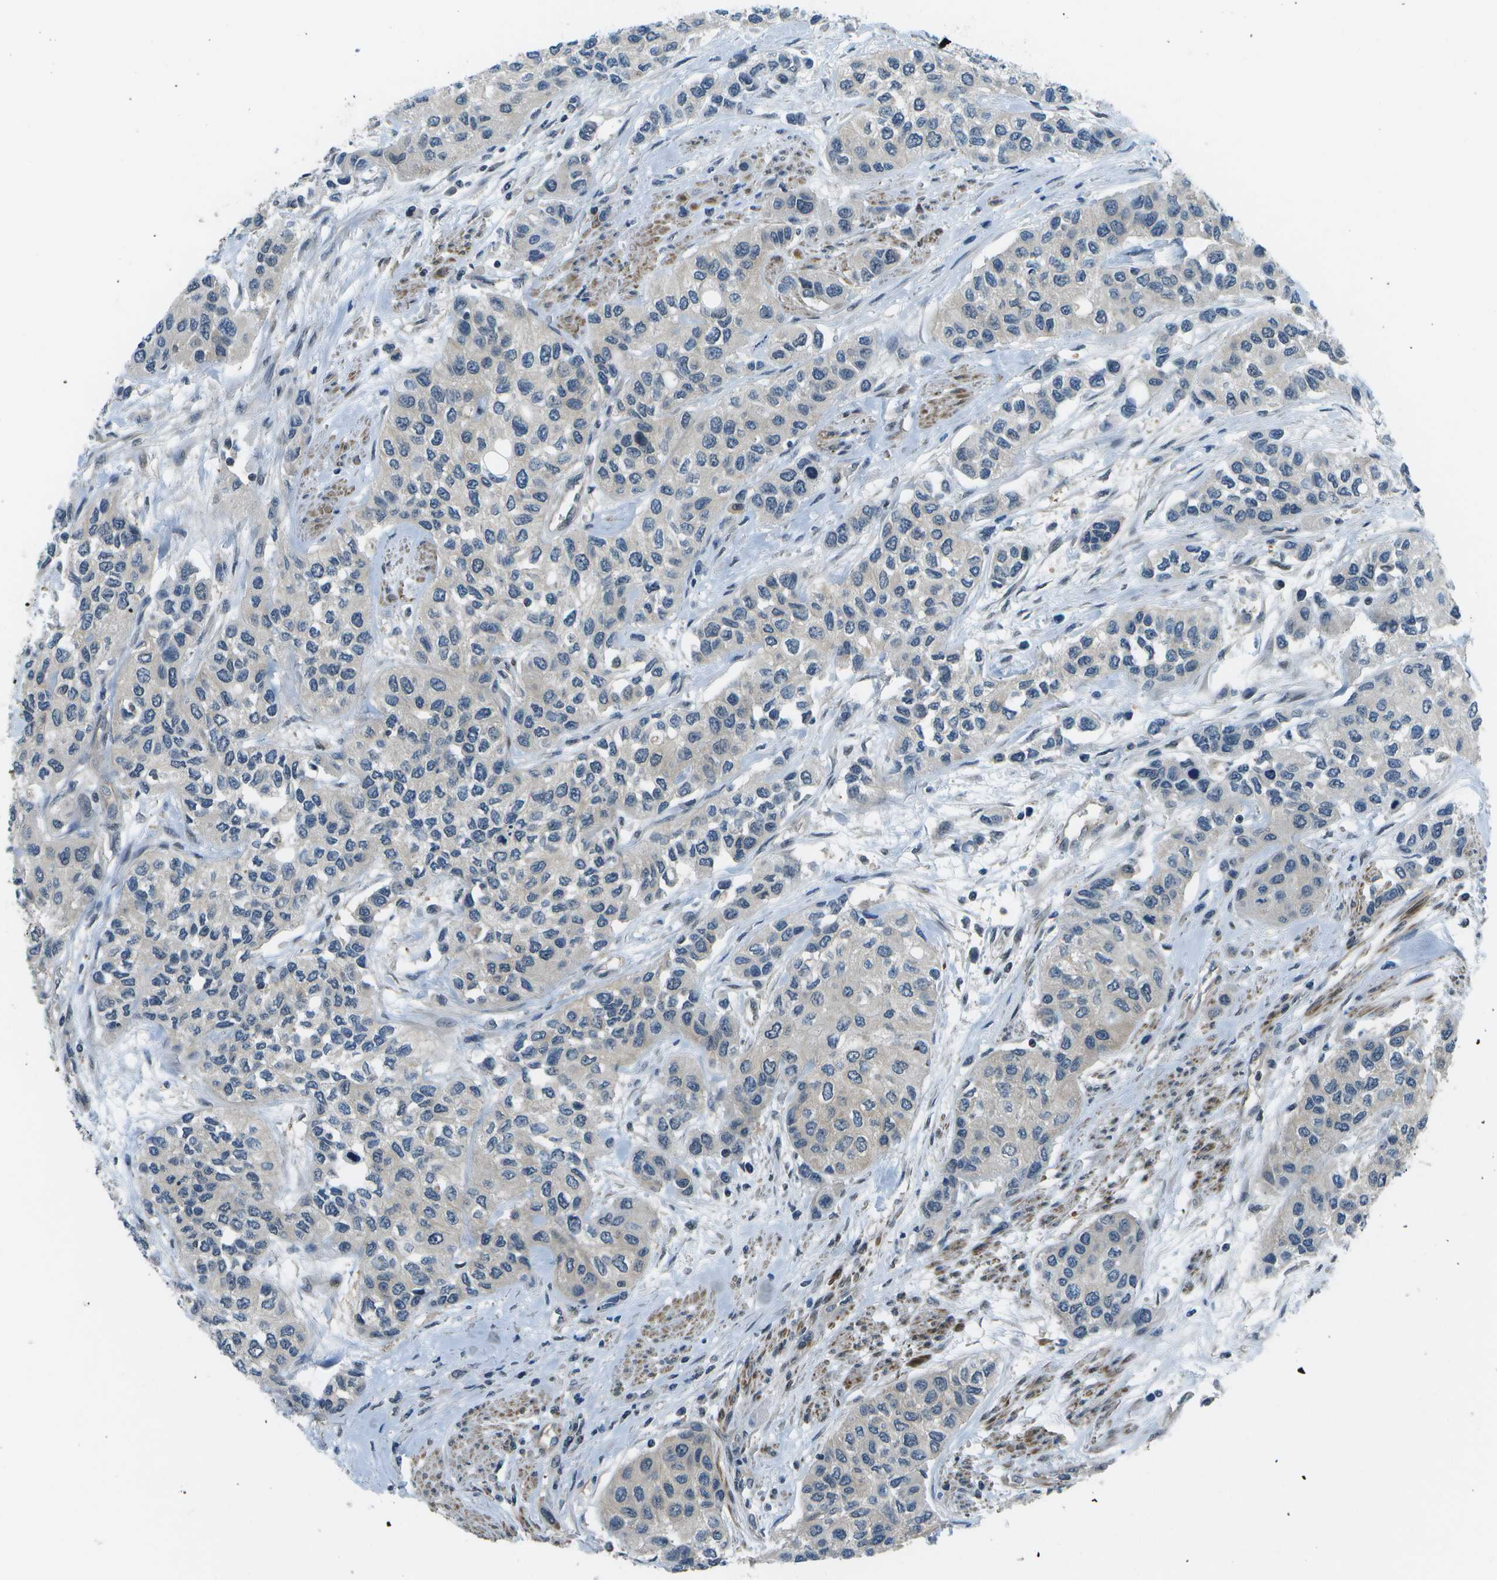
{"staining": {"intensity": "weak", "quantity": "<25%", "location": "cytoplasmic/membranous"}, "tissue": "urothelial cancer", "cell_type": "Tumor cells", "image_type": "cancer", "snomed": [{"axis": "morphology", "description": "Urothelial carcinoma, High grade"}, {"axis": "topography", "description": "Urinary bladder"}], "caption": "Tumor cells are negative for protein expression in human urothelial cancer.", "gene": "ENPP5", "patient": {"sex": "female", "age": 56}}